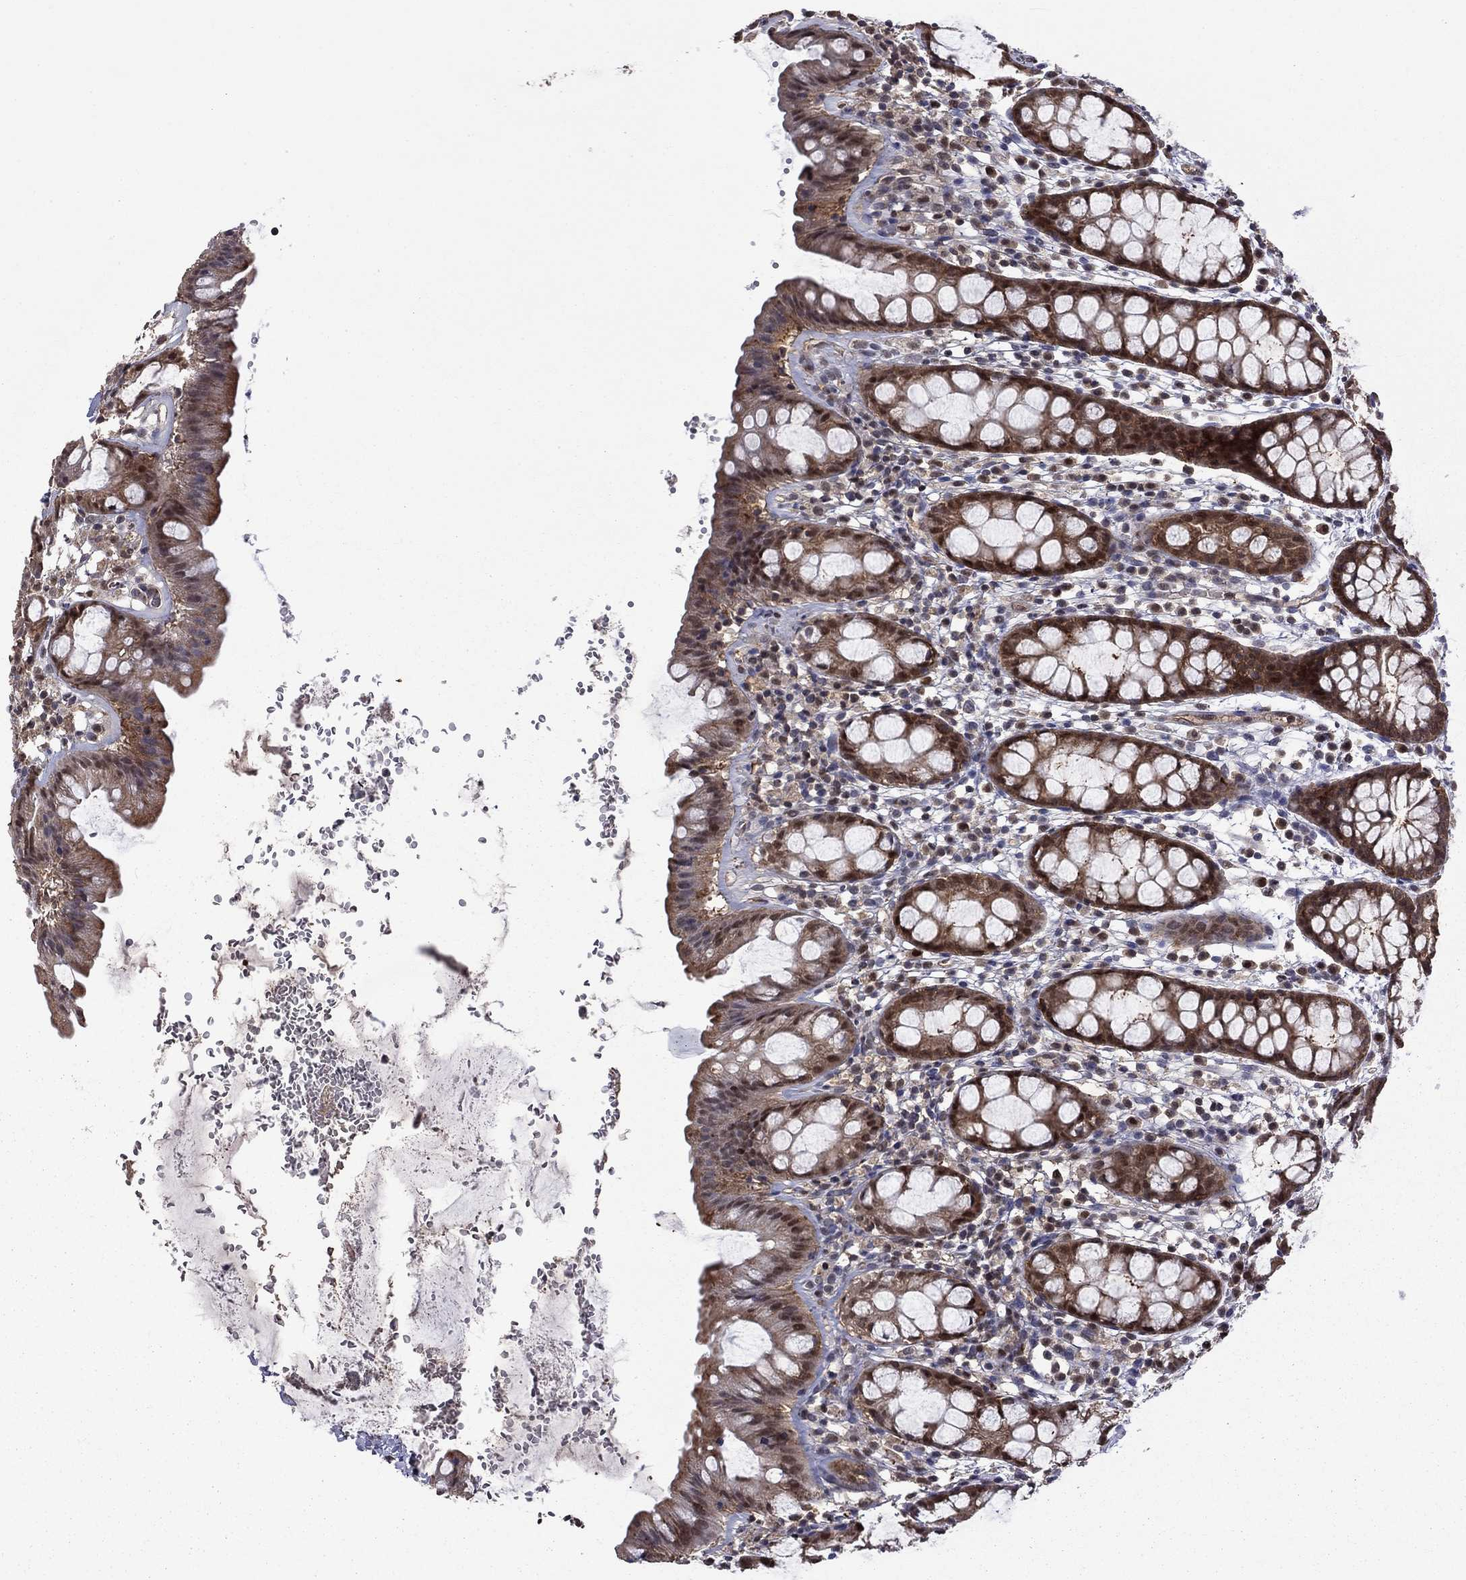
{"staining": {"intensity": "strong", "quantity": "25%-75%", "location": "cytoplasmic/membranous"}, "tissue": "rectum", "cell_type": "Glandular cells", "image_type": "normal", "snomed": [{"axis": "morphology", "description": "Normal tissue, NOS"}, {"axis": "topography", "description": "Rectum"}], "caption": "Protein expression analysis of normal human rectum reveals strong cytoplasmic/membranous positivity in about 25%-75% of glandular cells. The staining is performed using DAB (3,3'-diaminobenzidine) brown chromogen to label protein expression. The nuclei are counter-stained blue using hematoxylin.", "gene": "APPBP2", "patient": {"sex": "male", "age": 57}}